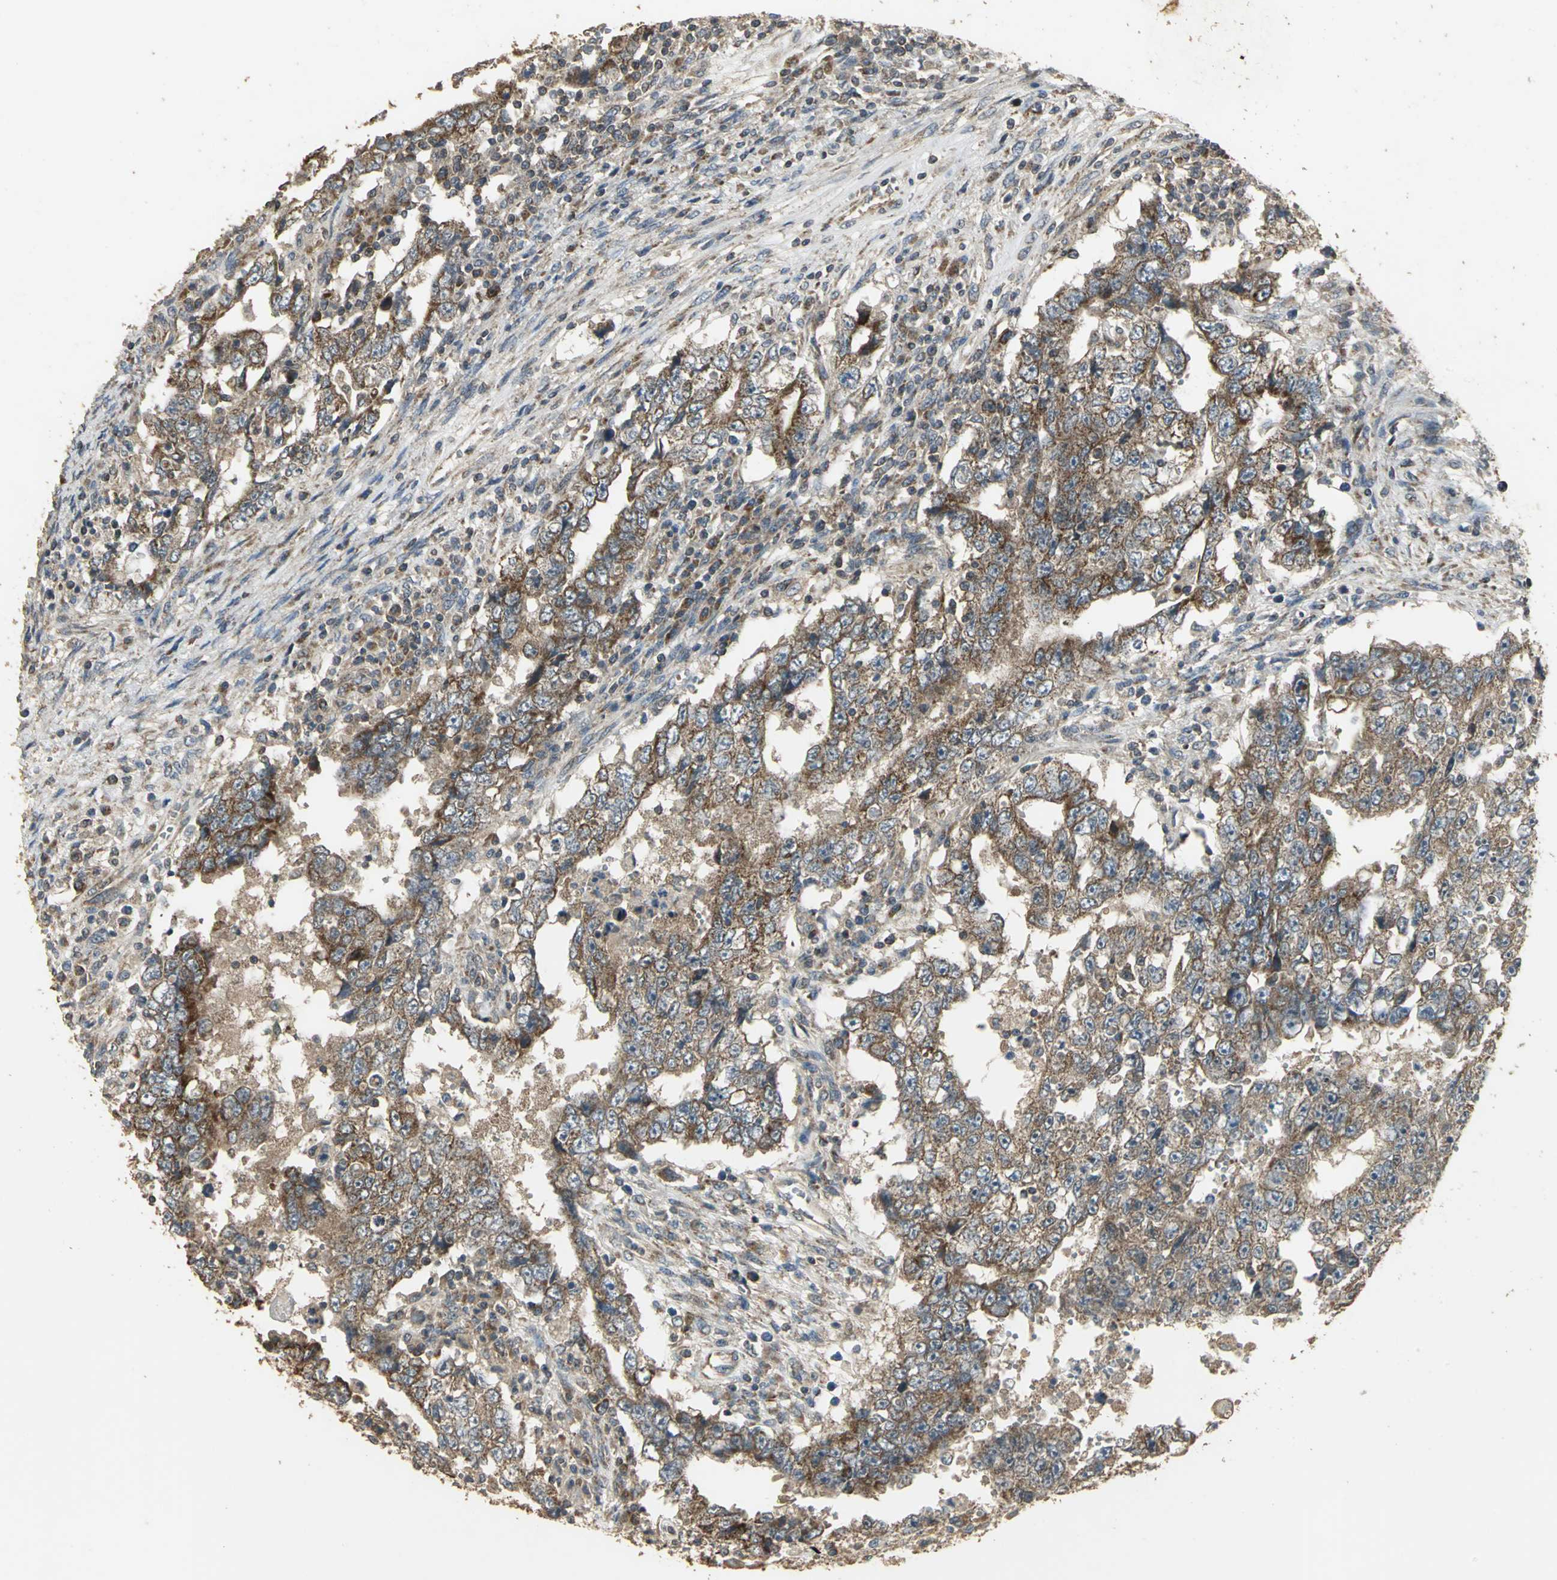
{"staining": {"intensity": "strong", "quantity": ">75%", "location": "cytoplasmic/membranous"}, "tissue": "testis cancer", "cell_type": "Tumor cells", "image_type": "cancer", "snomed": [{"axis": "morphology", "description": "Carcinoma, Embryonal, NOS"}, {"axis": "topography", "description": "Testis"}], "caption": "The photomicrograph displays immunohistochemical staining of embryonal carcinoma (testis). There is strong cytoplasmic/membranous expression is present in about >75% of tumor cells. (brown staining indicates protein expression, while blue staining denotes nuclei).", "gene": "KANK1", "patient": {"sex": "male", "age": 26}}